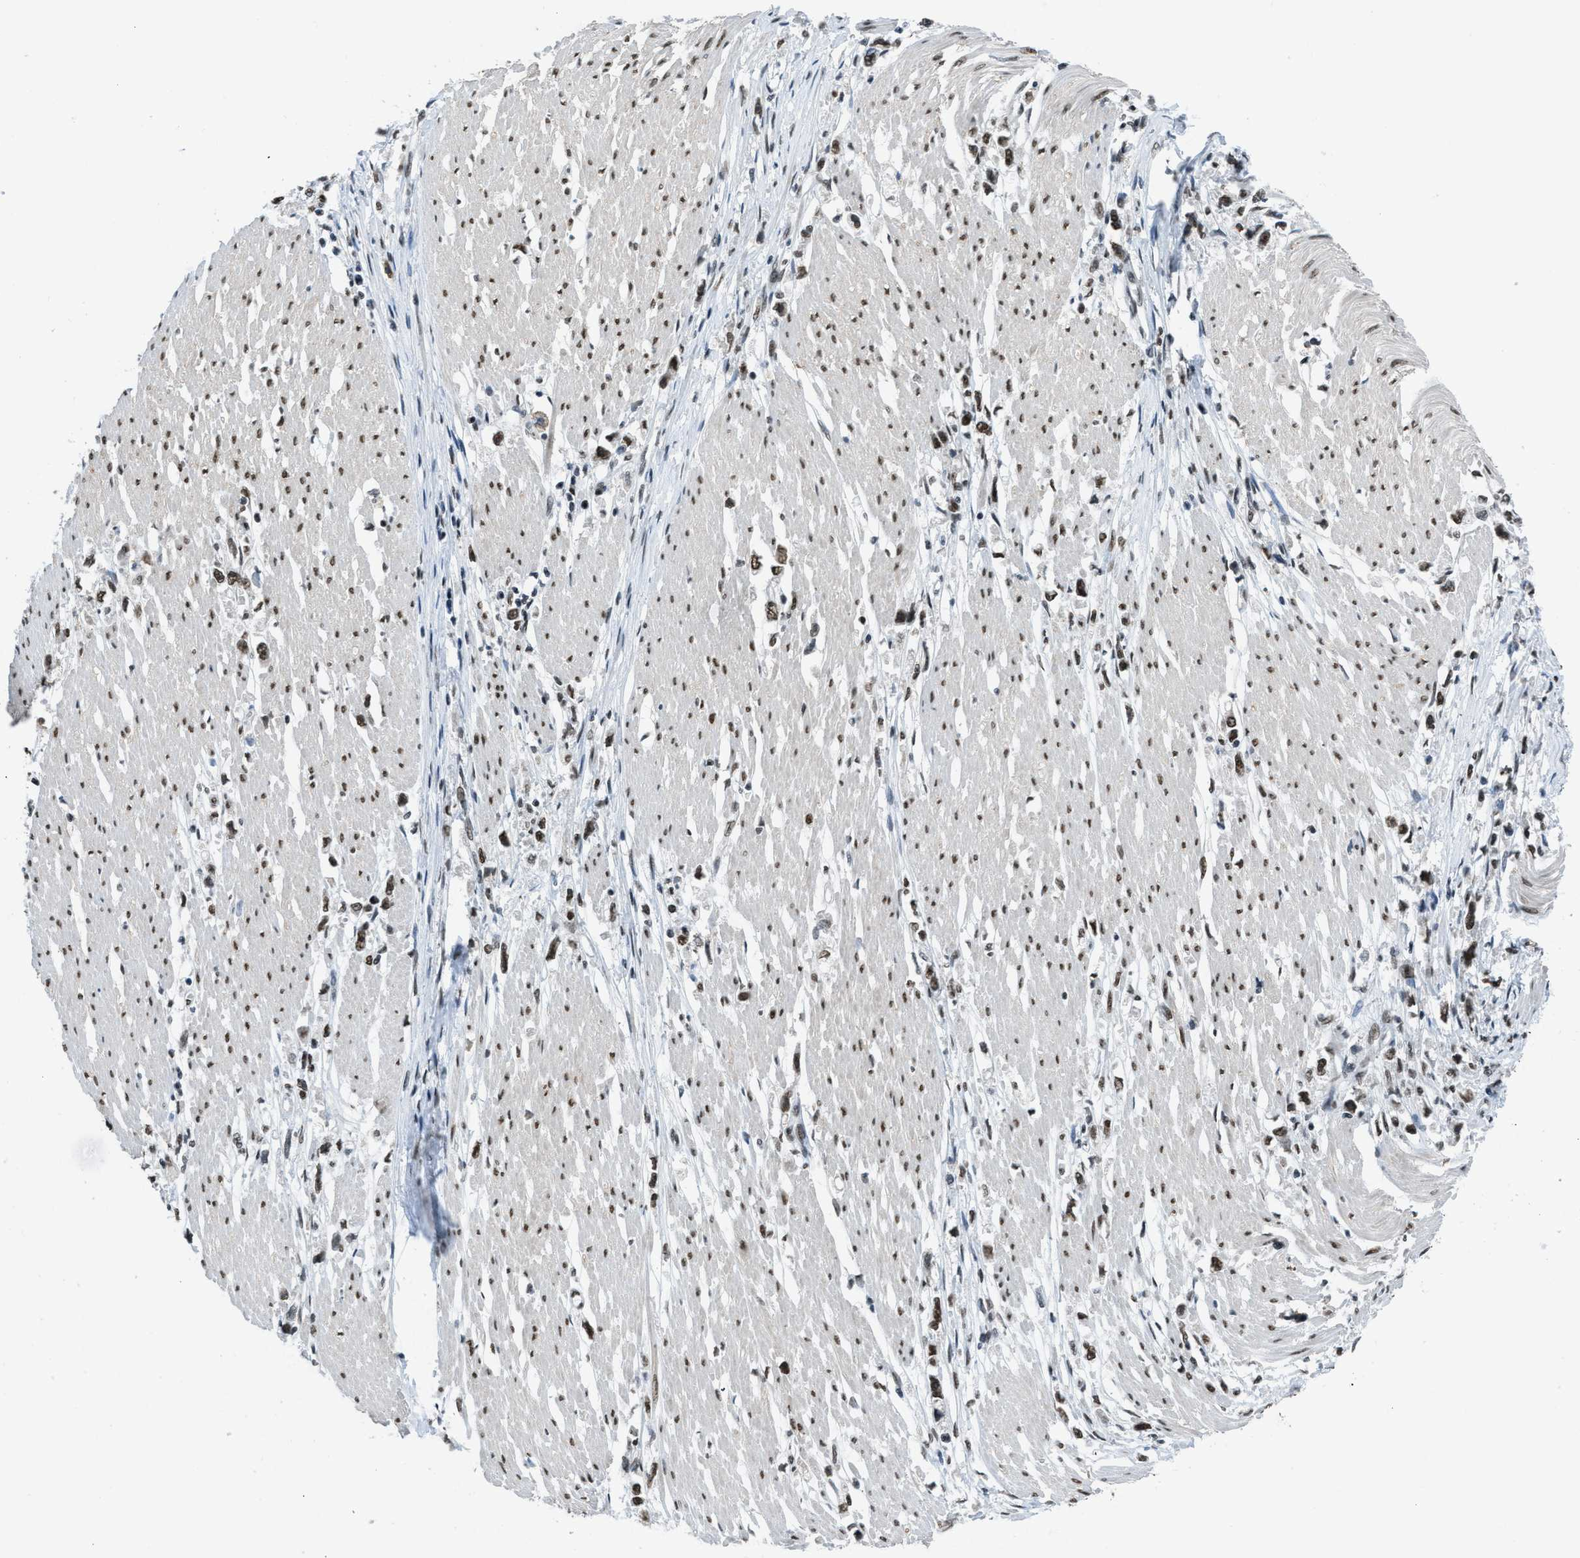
{"staining": {"intensity": "strong", "quantity": ">75%", "location": "nuclear"}, "tissue": "stomach cancer", "cell_type": "Tumor cells", "image_type": "cancer", "snomed": [{"axis": "morphology", "description": "Adenocarcinoma, NOS"}, {"axis": "topography", "description": "Stomach"}], "caption": "Adenocarcinoma (stomach) tissue demonstrates strong nuclear positivity in approximately >75% of tumor cells", "gene": "GATAD2B", "patient": {"sex": "female", "age": 59}}